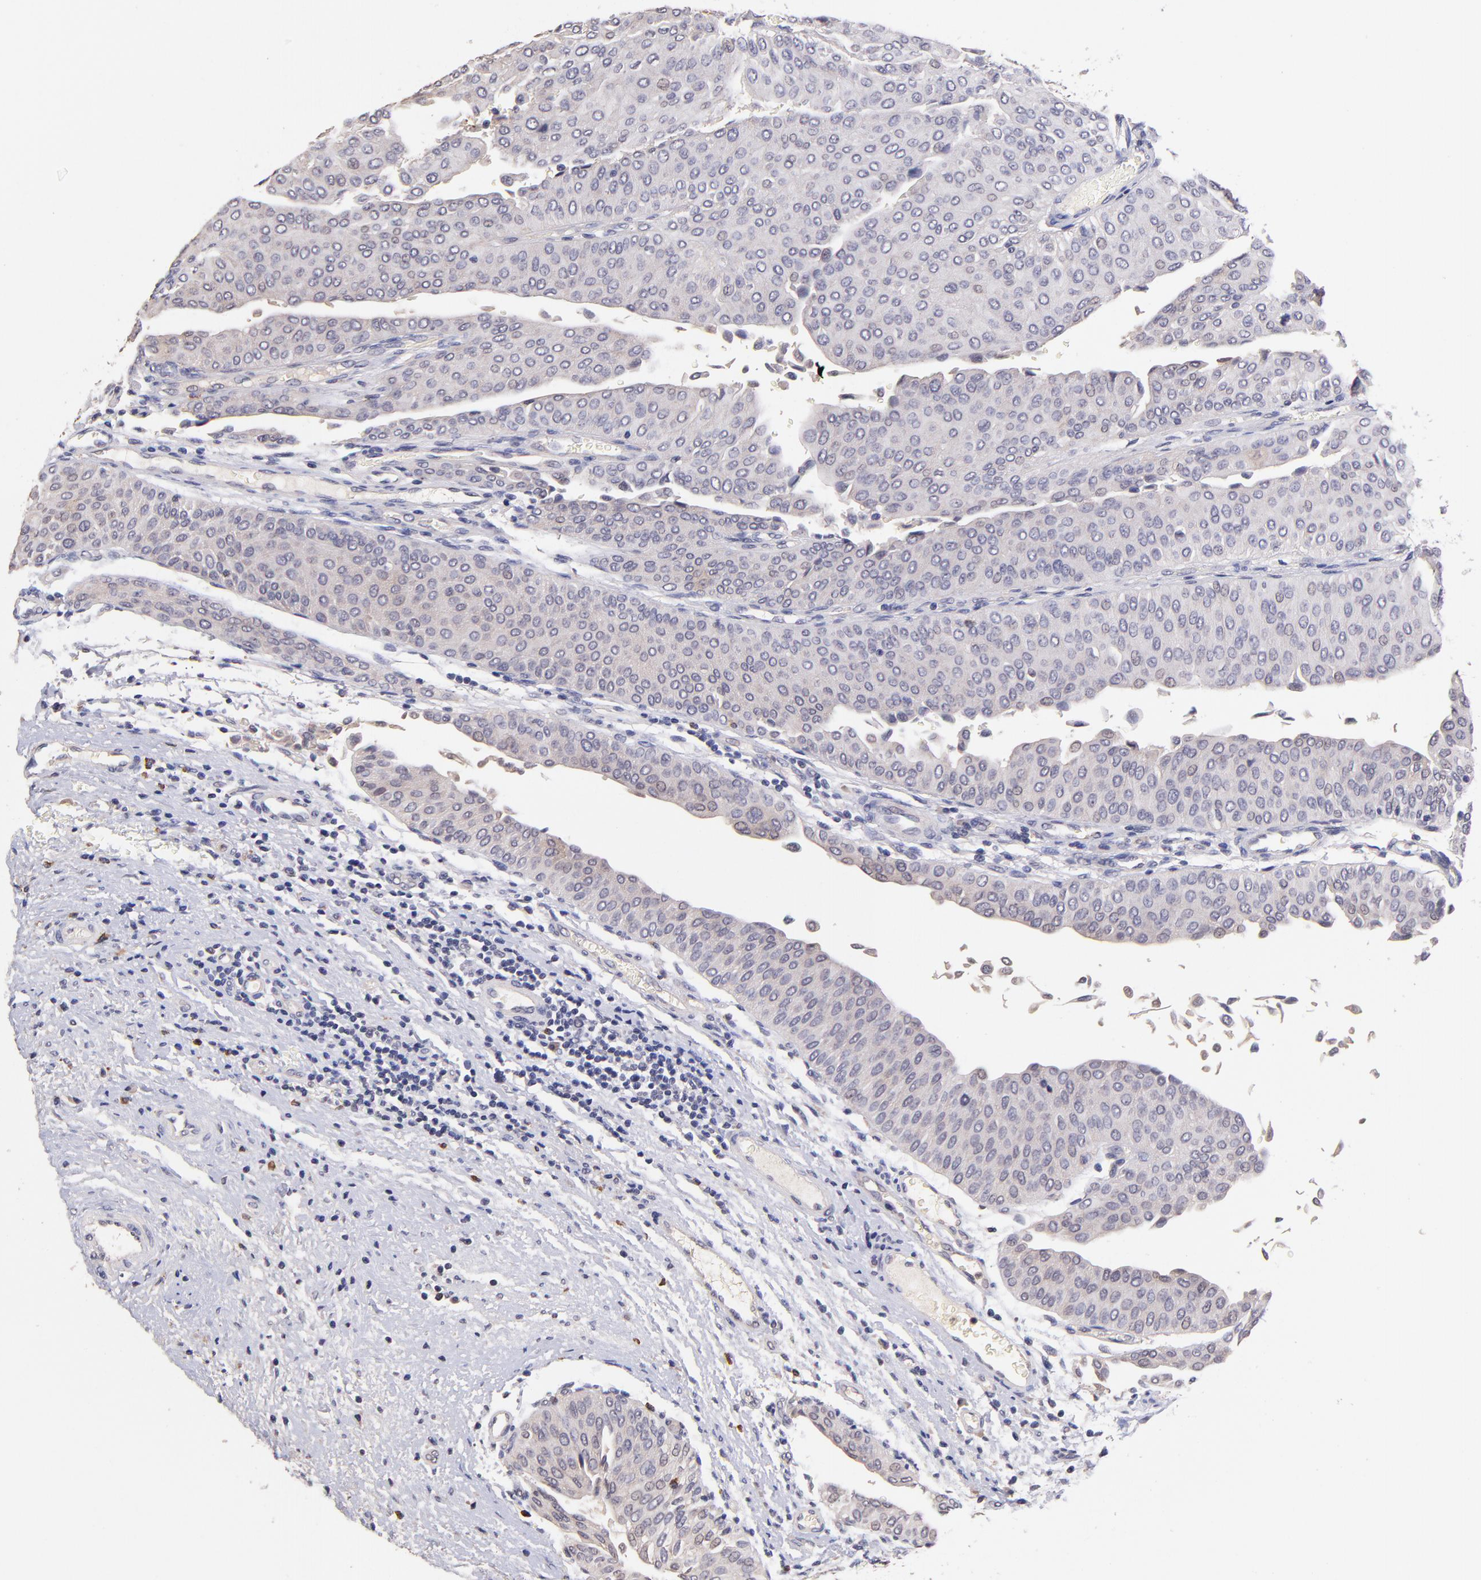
{"staining": {"intensity": "negative", "quantity": "none", "location": "none"}, "tissue": "urothelial cancer", "cell_type": "Tumor cells", "image_type": "cancer", "snomed": [{"axis": "morphology", "description": "Urothelial carcinoma, Low grade"}, {"axis": "topography", "description": "Urinary bladder"}], "caption": "Tumor cells show no significant staining in urothelial cancer. Nuclei are stained in blue.", "gene": "RNASEL", "patient": {"sex": "male", "age": 64}}